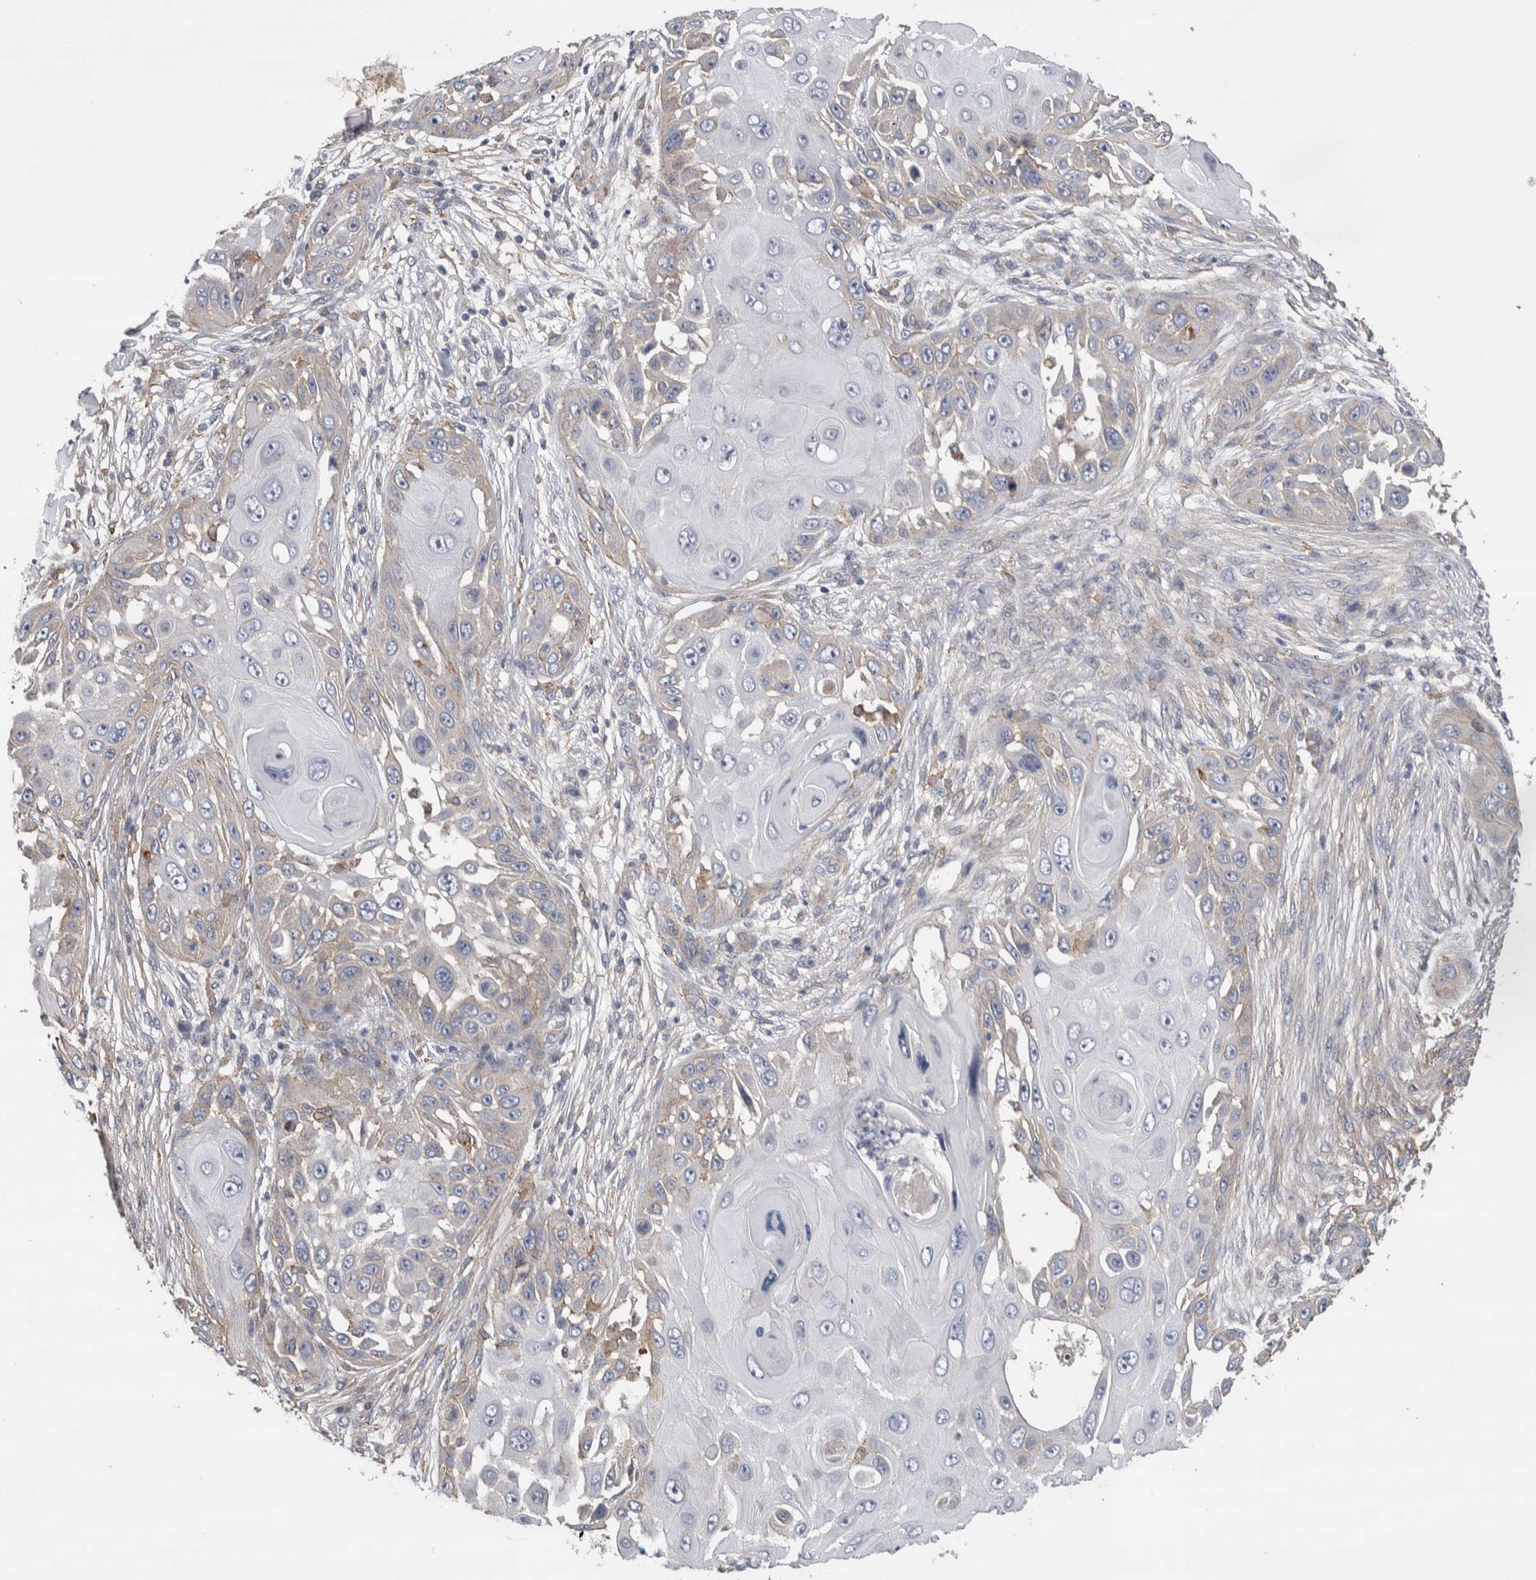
{"staining": {"intensity": "weak", "quantity": "<25%", "location": "cytoplasmic/membranous"}, "tissue": "skin cancer", "cell_type": "Tumor cells", "image_type": "cancer", "snomed": [{"axis": "morphology", "description": "Squamous cell carcinoma, NOS"}, {"axis": "topography", "description": "Skin"}], "caption": "Histopathology image shows no protein expression in tumor cells of skin cancer tissue.", "gene": "GCNA", "patient": {"sex": "female", "age": 44}}